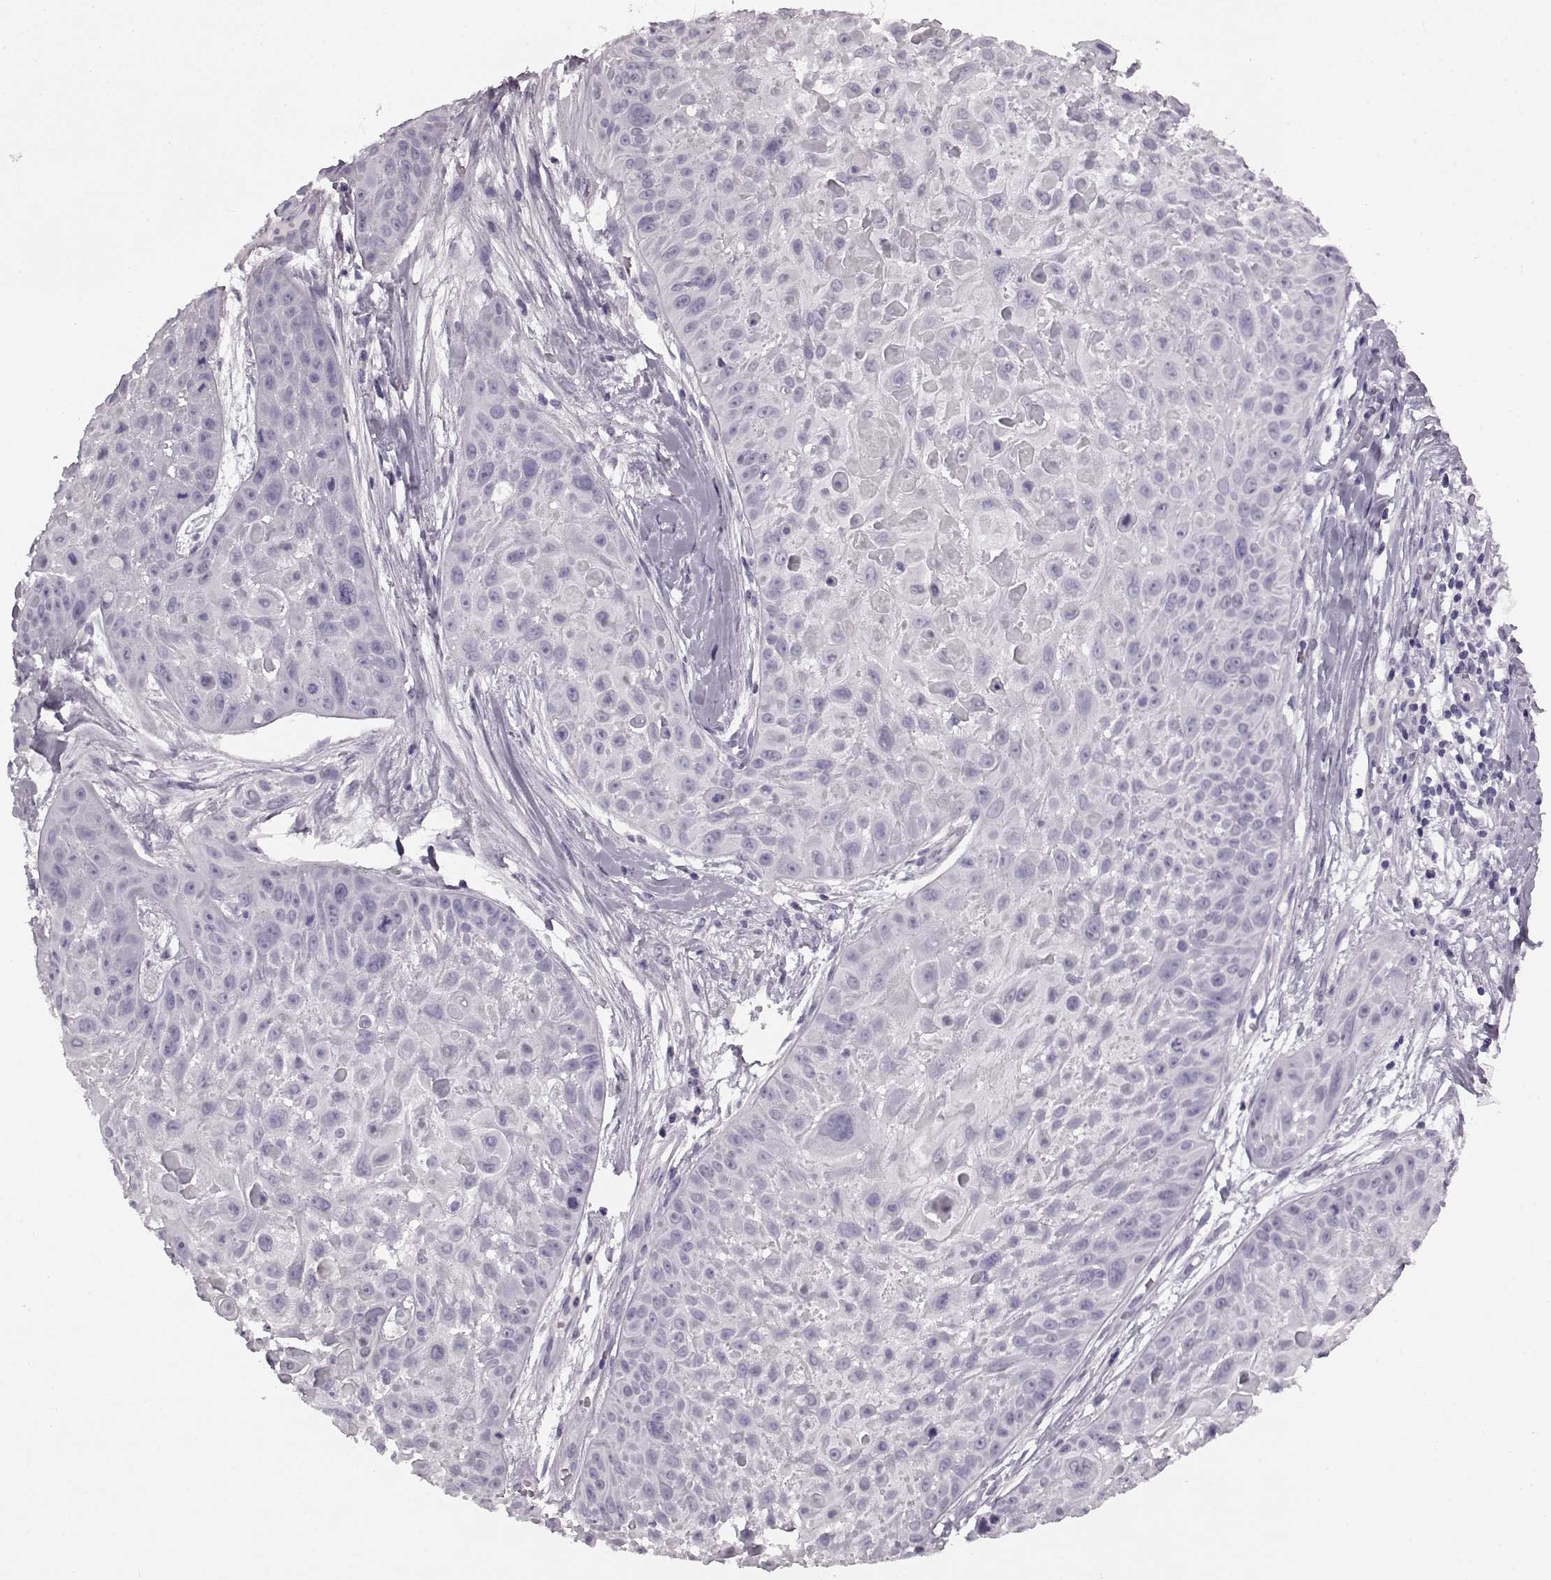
{"staining": {"intensity": "negative", "quantity": "none", "location": "none"}, "tissue": "skin cancer", "cell_type": "Tumor cells", "image_type": "cancer", "snomed": [{"axis": "morphology", "description": "Squamous cell carcinoma, NOS"}, {"axis": "topography", "description": "Skin"}, {"axis": "topography", "description": "Anal"}], "caption": "IHC micrograph of human skin cancer (squamous cell carcinoma) stained for a protein (brown), which shows no positivity in tumor cells.", "gene": "AIPL1", "patient": {"sex": "female", "age": 75}}